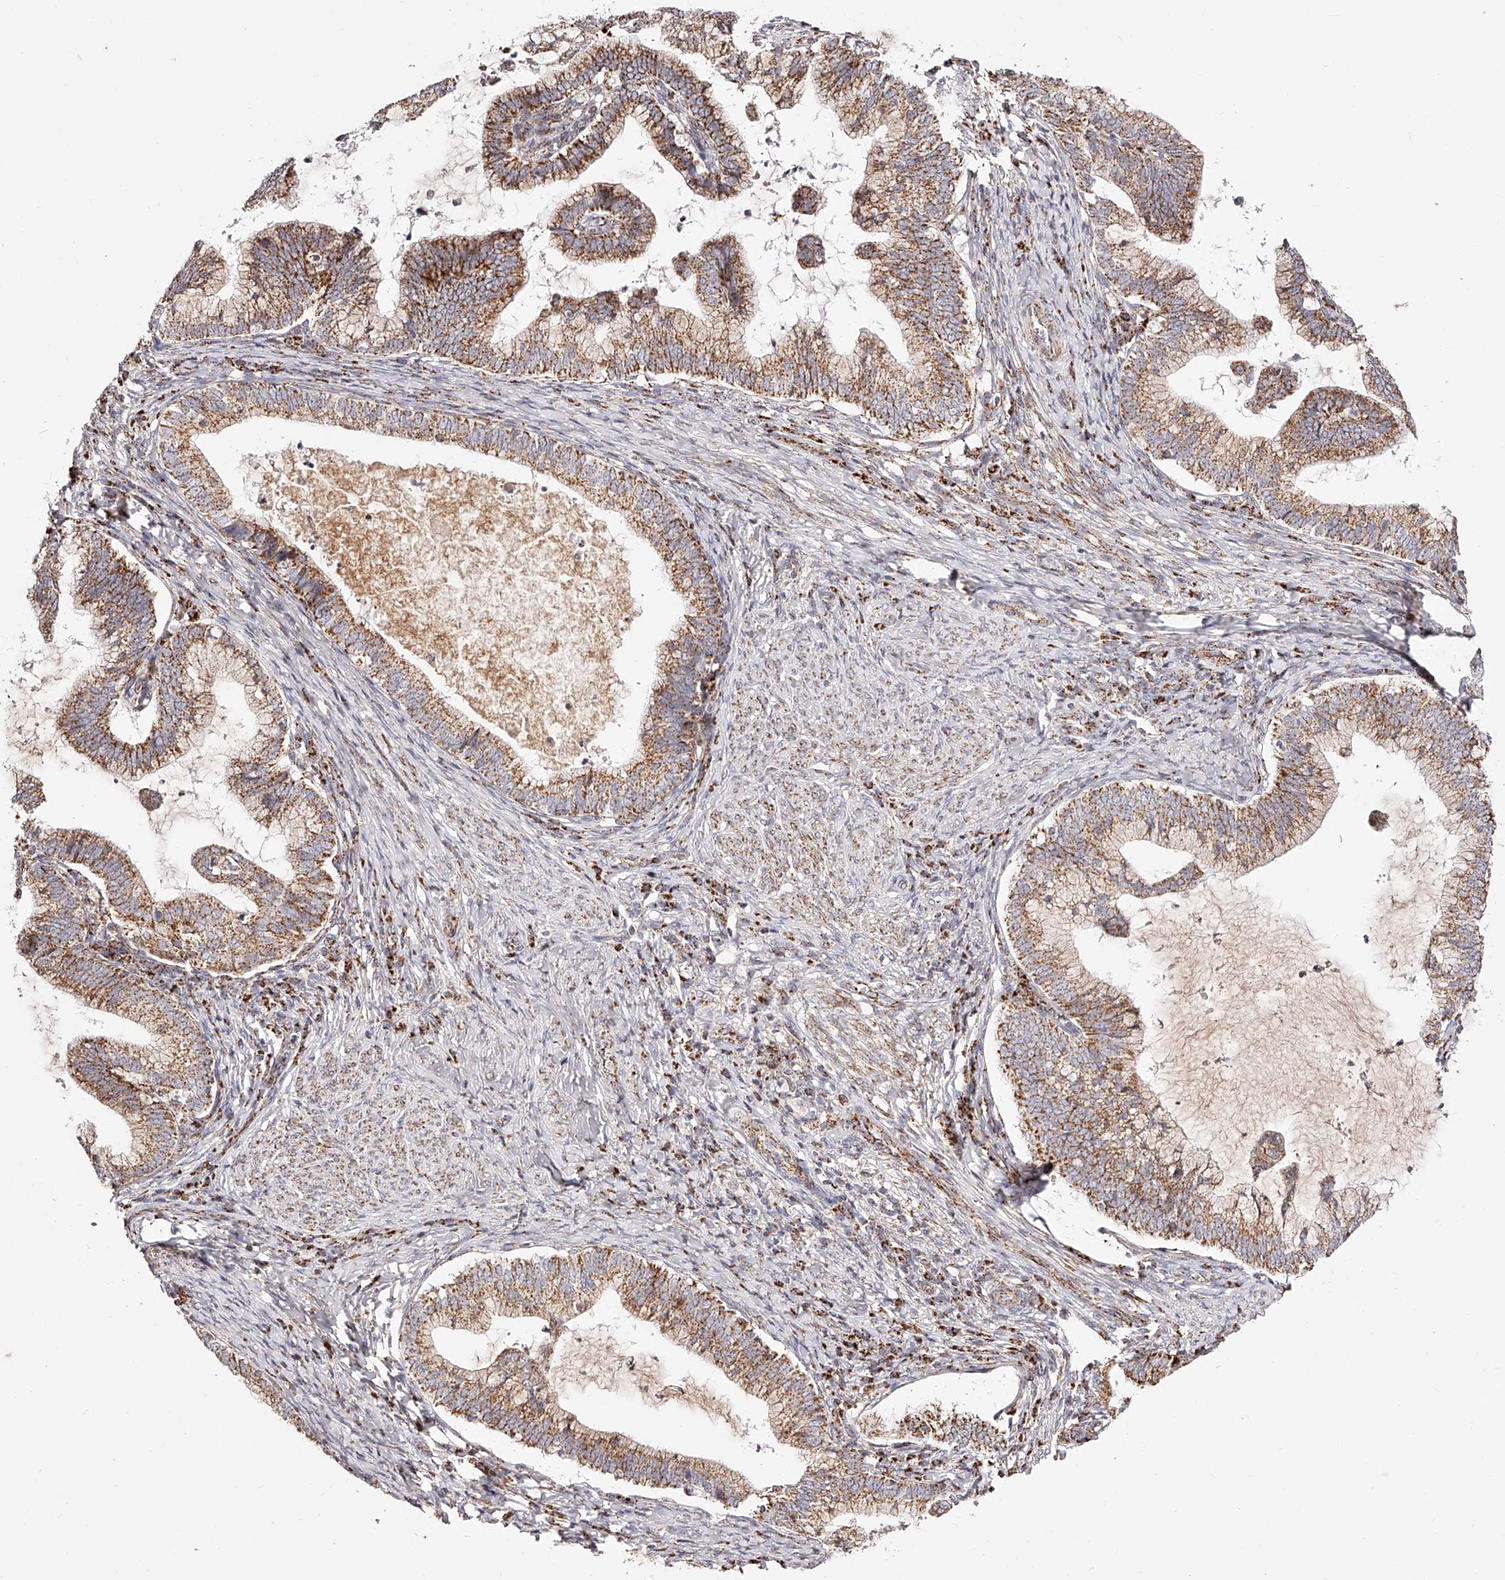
{"staining": {"intensity": "moderate", "quantity": ">75%", "location": "cytoplasmic/membranous"}, "tissue": "cervical cancer", "cell_type": "Tumor cells", "image_type": "cancer", "snomed": [{"axis": "morphology", "description": "Adenocarcinoma, NOS"}, {"axis": "topography", "description": "Cervix"}], "caption": "Cervical adenocarcinoma stained for a protein displays moderate cytoplasmic/membranous positivity in tumor cells.", "gene": "NDUFV3", "patient": {"sex": "female", "age": 36}}